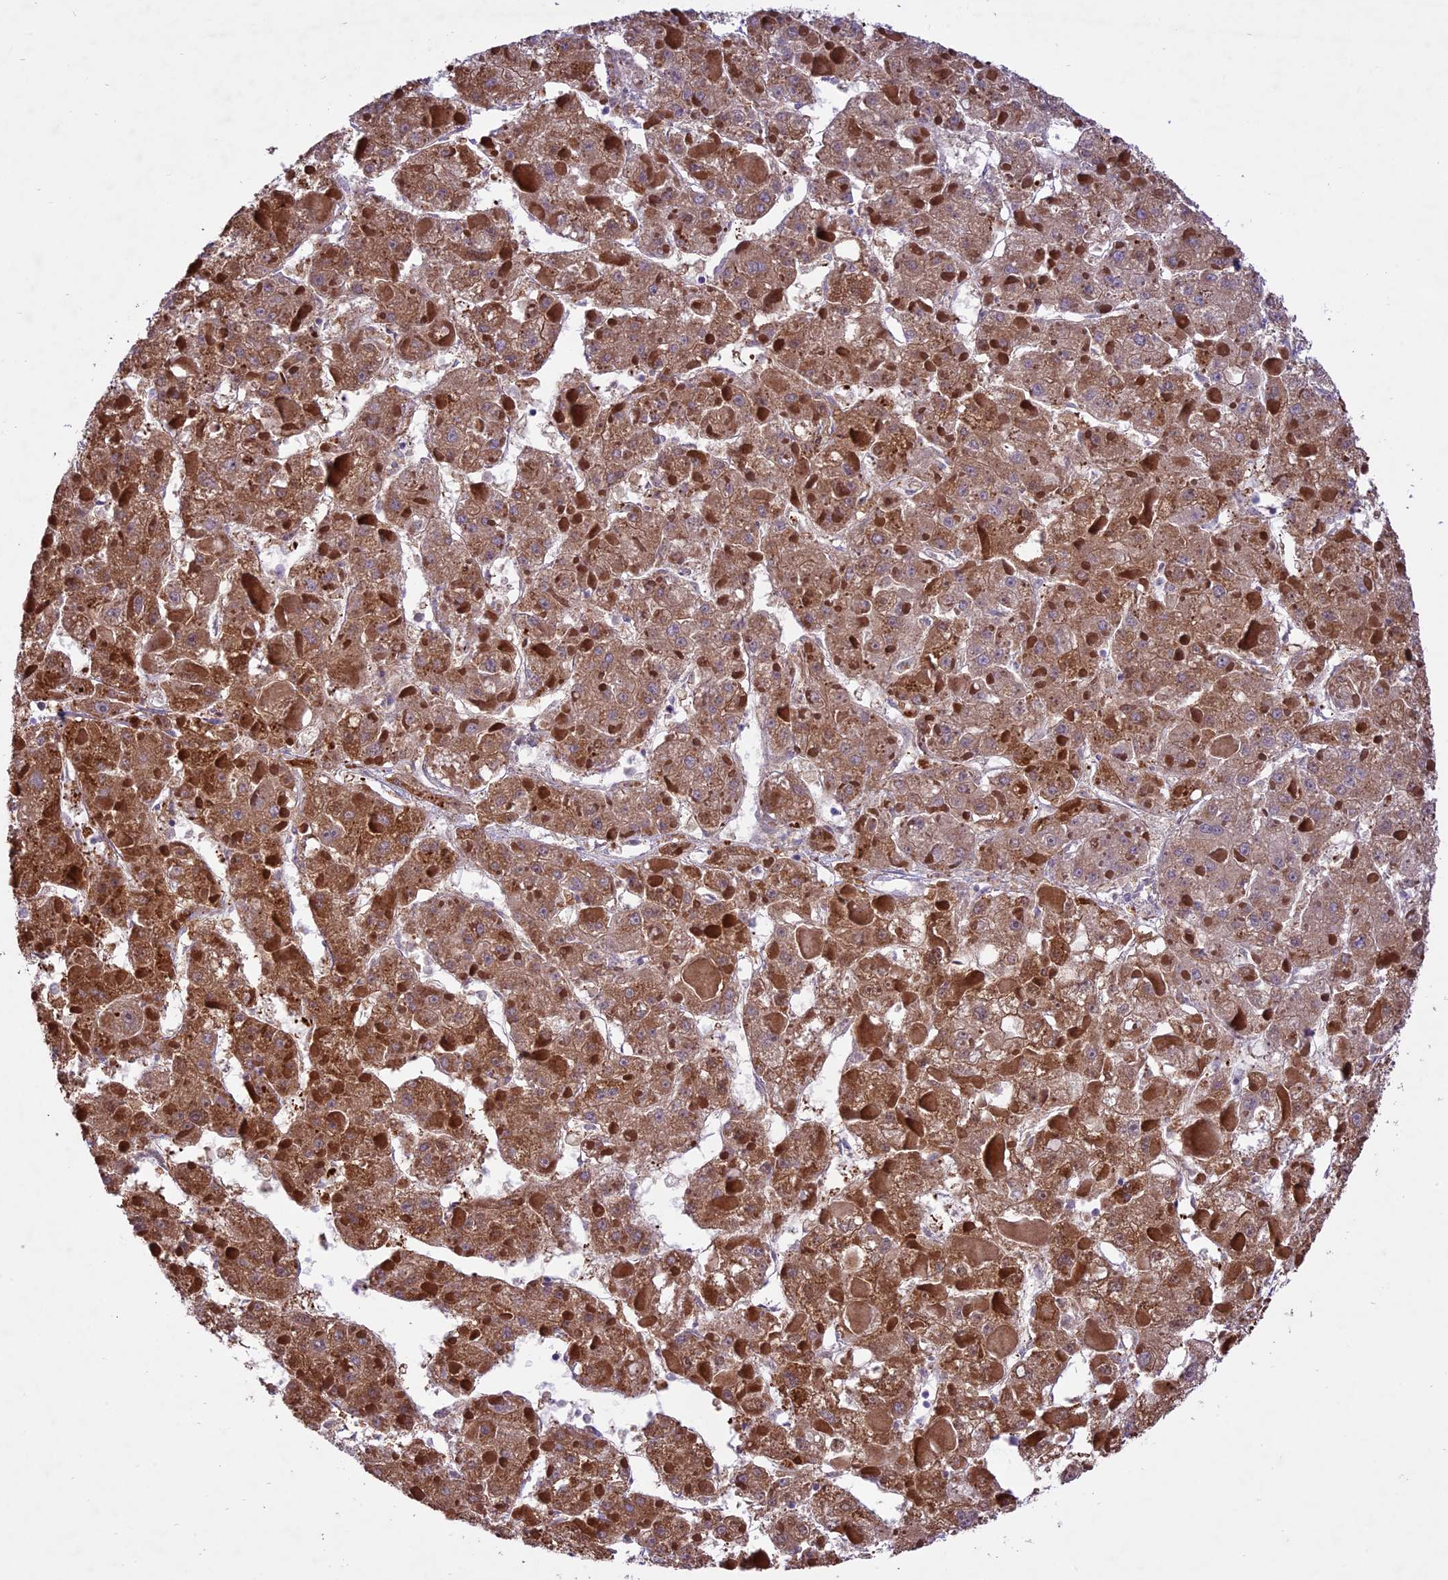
{"staining": {"intensity": "moderate", "quantity": ">75%", "location": "cytoplasmic/membranous"}, "tissue": "liver cancer", "cell_type": "Tumor cells", "image_type": "cancer", "snomed": [{"axis": "morphology", "description": "Carcinoma, Hepatocellular, NOS"}, {"axis": "topography", "description": "Liver"}], "caption": "High-magnification brightfield microscopy of hepatocellular carcinoma (liver) stained with DAB (3,3'-diaminobenzidine) (brown) and counterstained with hematoxylin (blue). tumor cells exhibit moderate cytoplasmic/membranous staining is identified in about>75% of cells.", "gene": "SPRED1", "patient": {"sex": "female", "age": 73}}